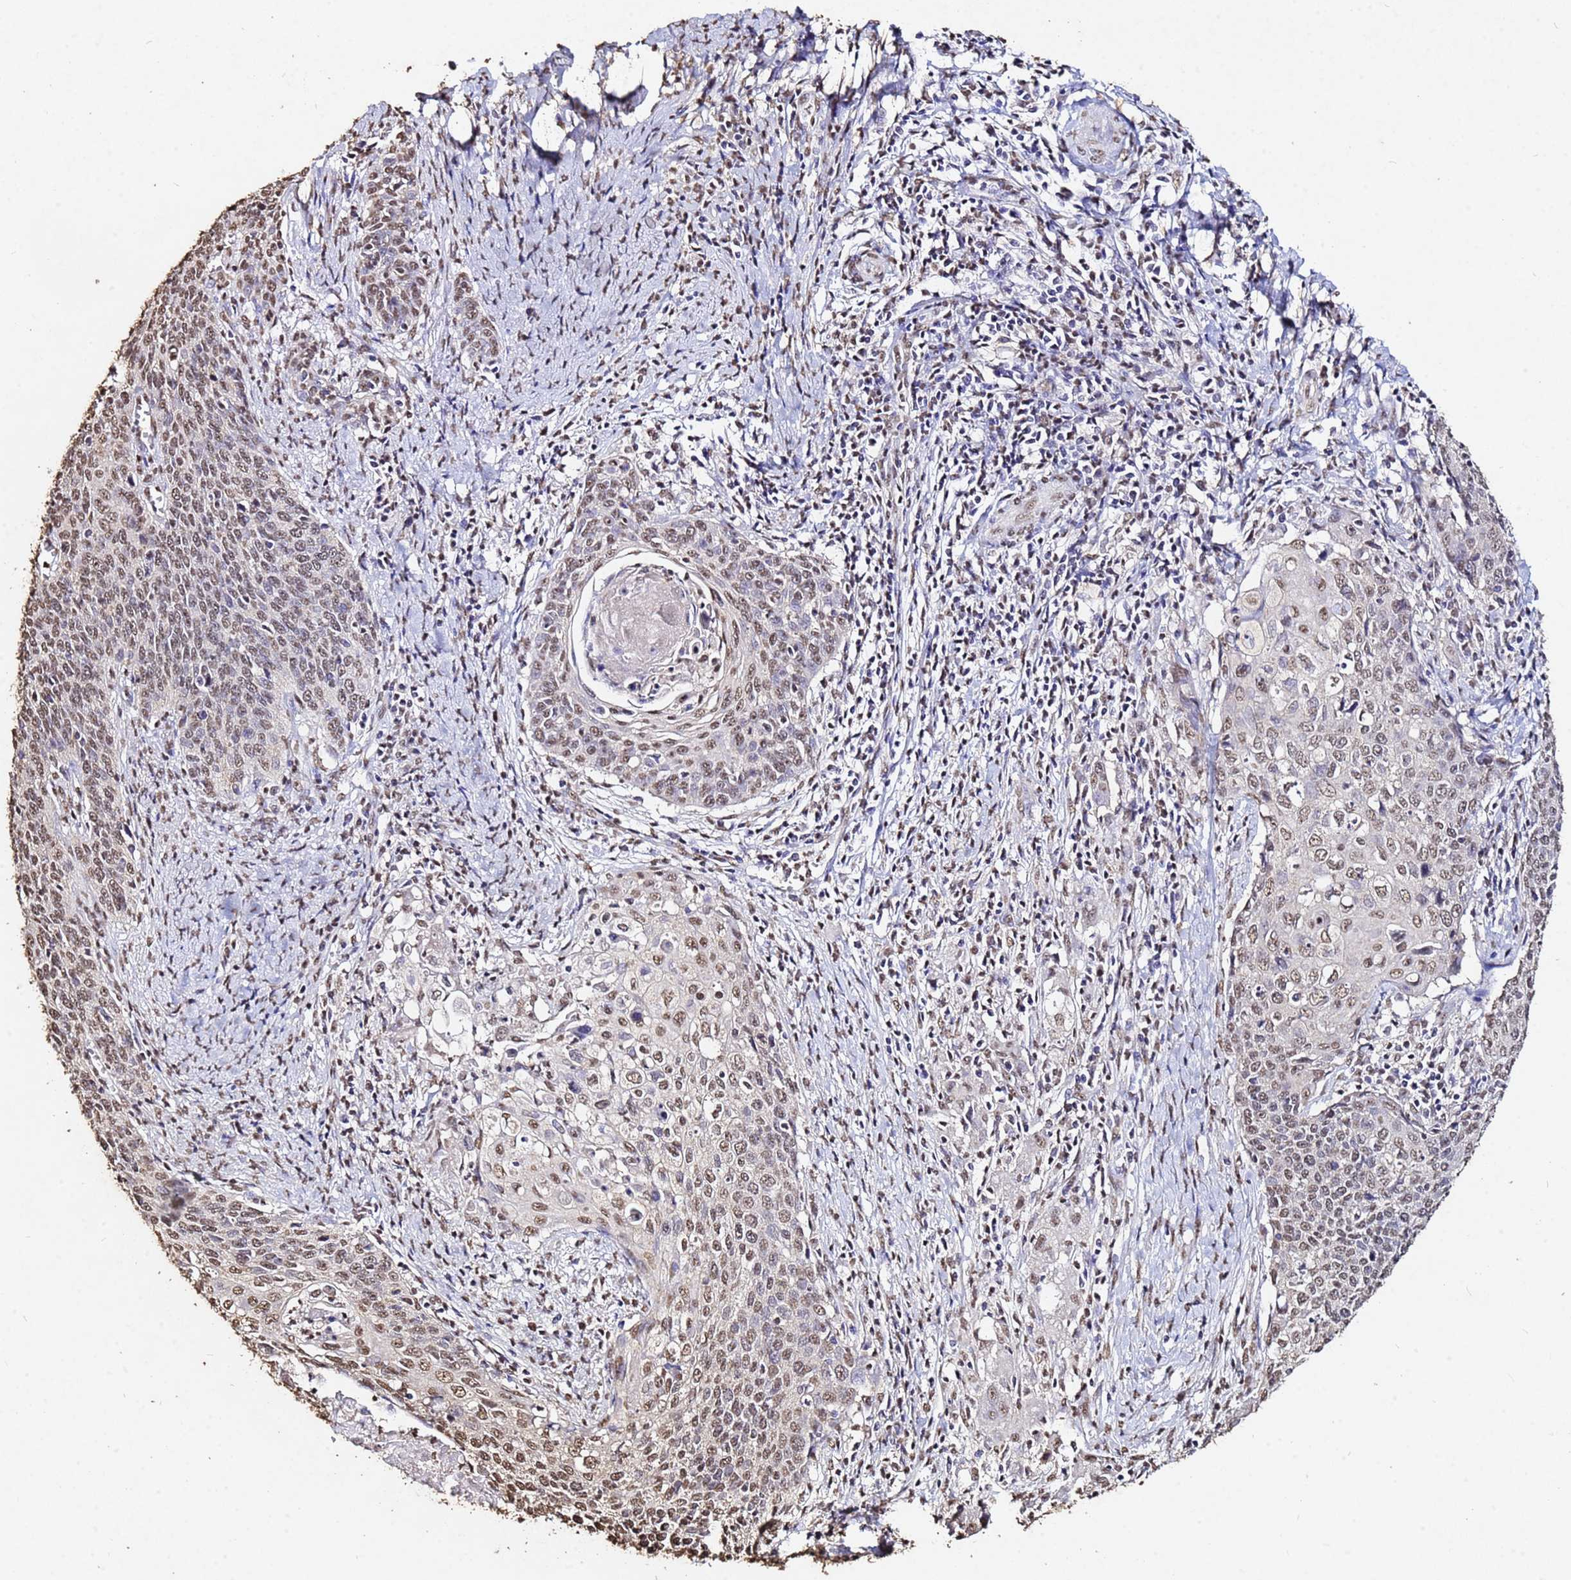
{"staining": {"intensity": "moderate", "quantity": ">75%", "location": "nuclear"}, "tissue": "cervical cancer", "cell_type": "Tumor cells", "image_type": "cancer", "snomed": [{"axis": "morphology", "description": "Squamous cell carcinoma, NOS"}, {"axis": "topography", "description": "Cervix"}], "caption": "IHC of human cervical cancer (squamous cell carcinoma) exhibits medium levels of moderate nuclear positivity in about >75% of tumor cells. The staining was performed using DAB (3,3'-diaminobenzidine), with brown indicating positive protein expression. Nuclei are stained blue with hematoxylin.", "gene": "MYOCD", "patient": {"sex": "female", "age": 39}}